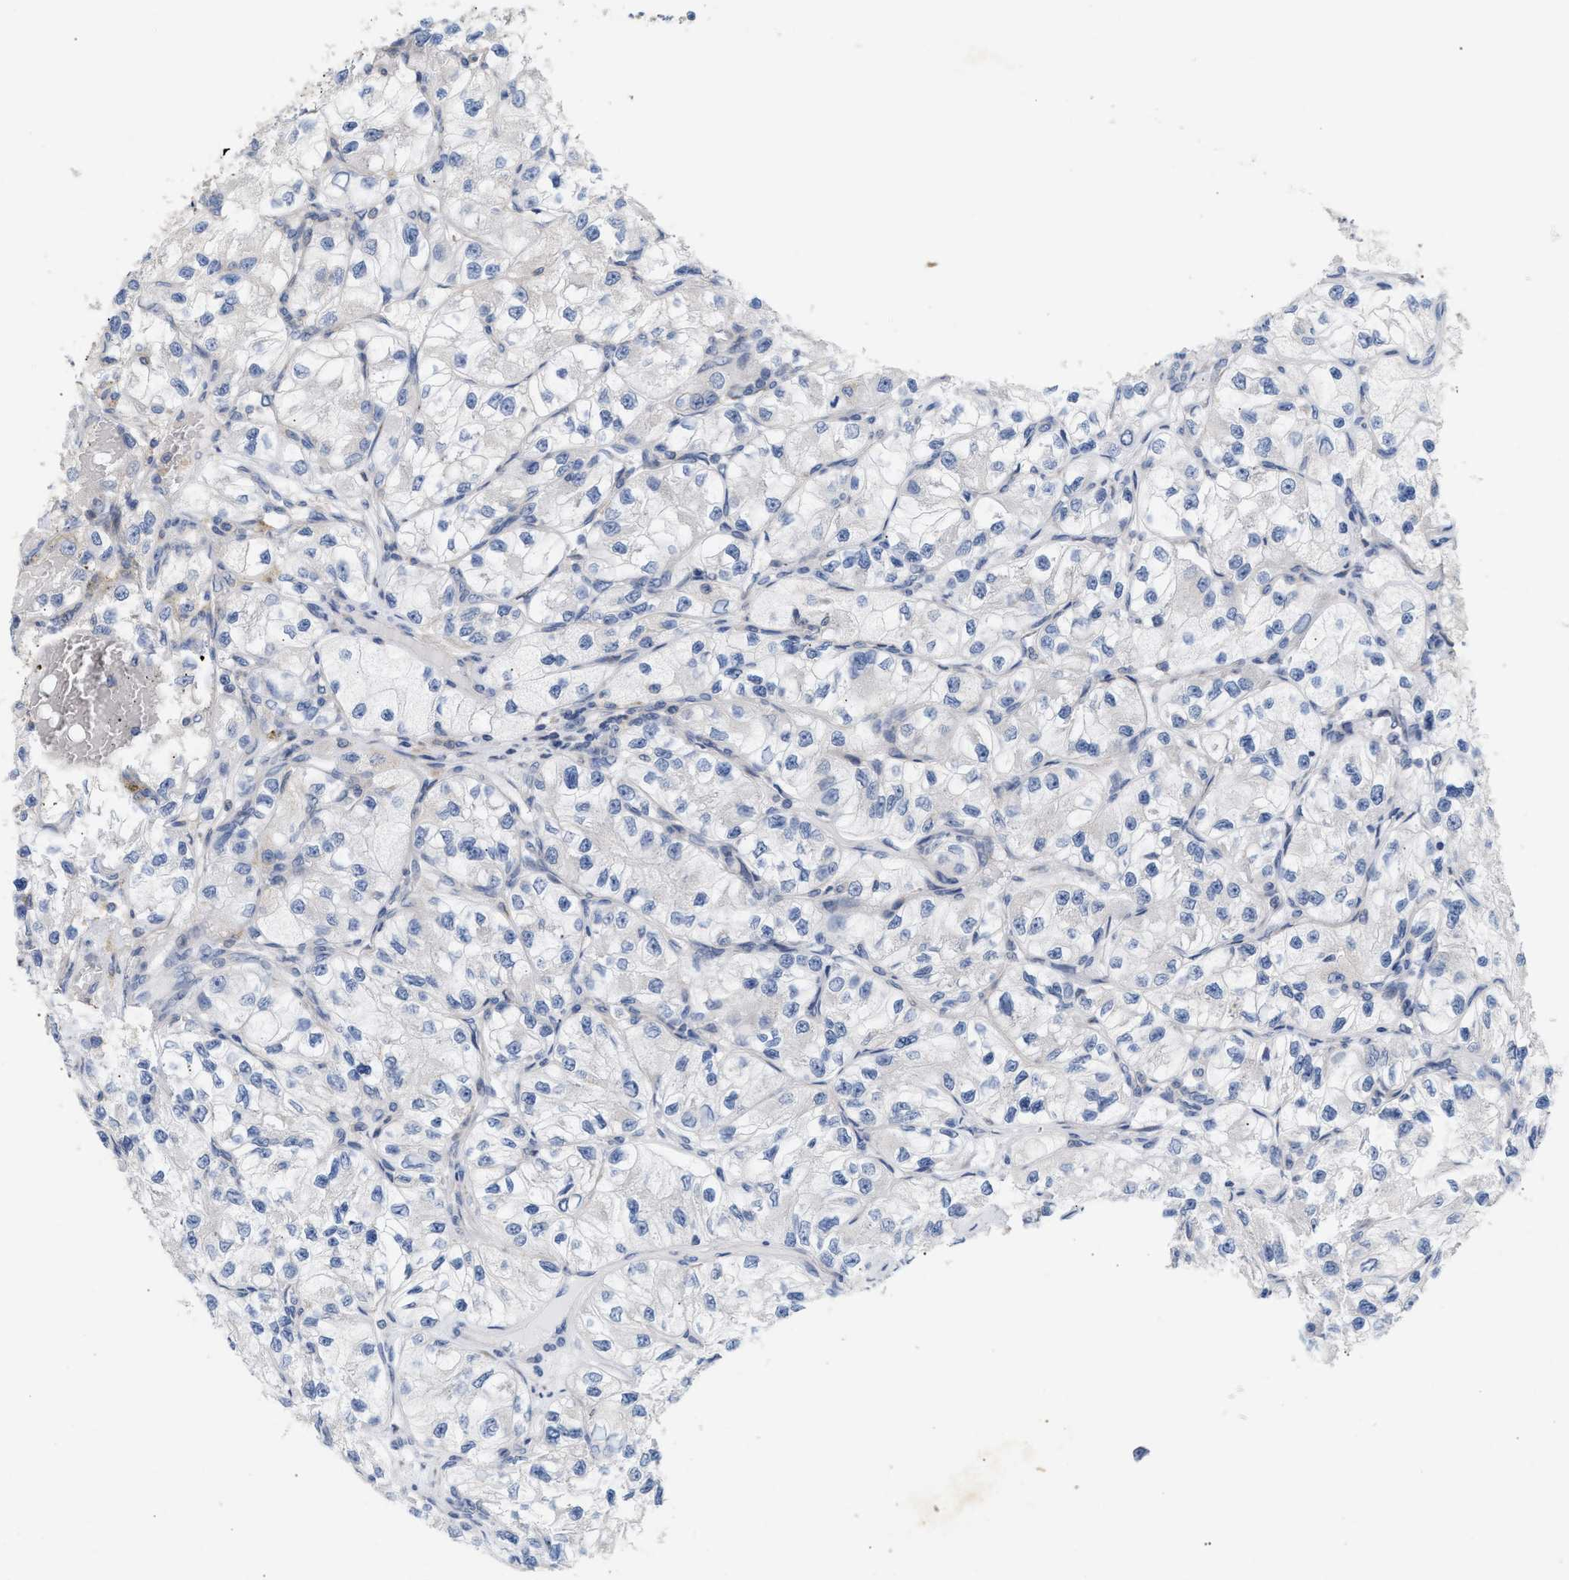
{"staining": {"intensity": "negative", "quantity": "none", "location": "none"}, "tissue": "renal cancer", "cell_type": "Tumor cells", "image_type": "cancer", "snomed": [{"axis": "morphology", "description": "Adenocarcinoma, NOS"}, {"axis": "topography", "description": "Kidney"}], "caption": "Human adenocarcinoma (renal) stained for a protein using immunohistochemistry (IHC) reveals no expression in tumor cells.", "gene": "DBNL", "patient": {"sex": "female", "age": 57}}